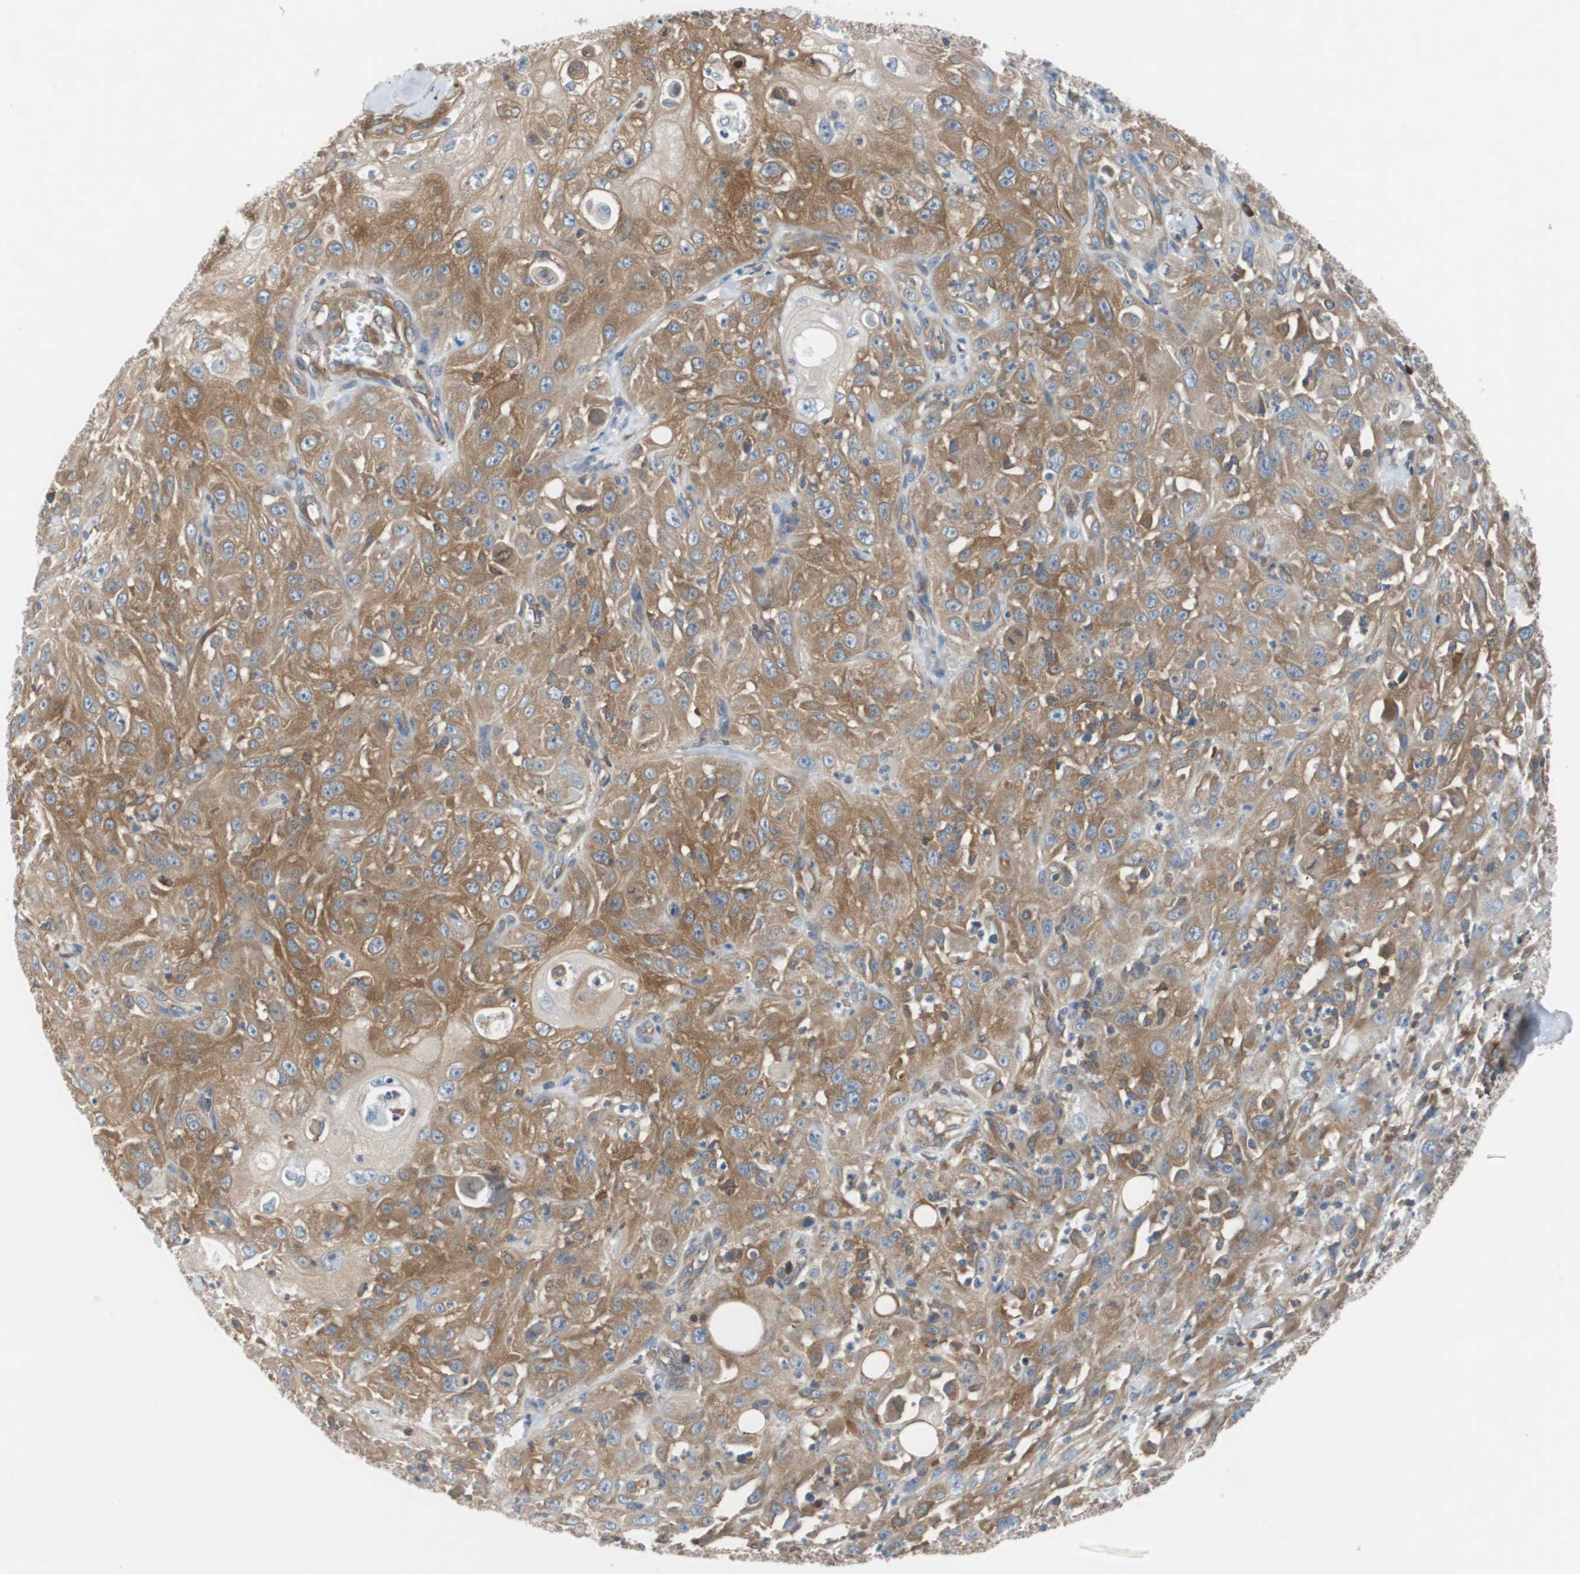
{"staining": {"intensity": "moderate", "quantity": ">75%", "location": "cytoplasmic/membranous"}, "tissue": "skin cancer", "cell_type": "Tumor cells", "image_type": "cancer", "snomed": [{"axis": "morphology", "description": "Squamous cell carcinoma, NOS"}, {"axis": "morphology", "description": "Squamous cell carcinoma, metastatic, NOS"}, {"axis": "topography", "description": "Skin"}, {"axis": "topography", "description": "Lymph node"}], "caption": "Tumor cells show moderate cytoplasmic/membranous expression in about >75% of cells in skin cancer.", "gene": "GYS1", "patient": {"sex": "male", "age": 75}}